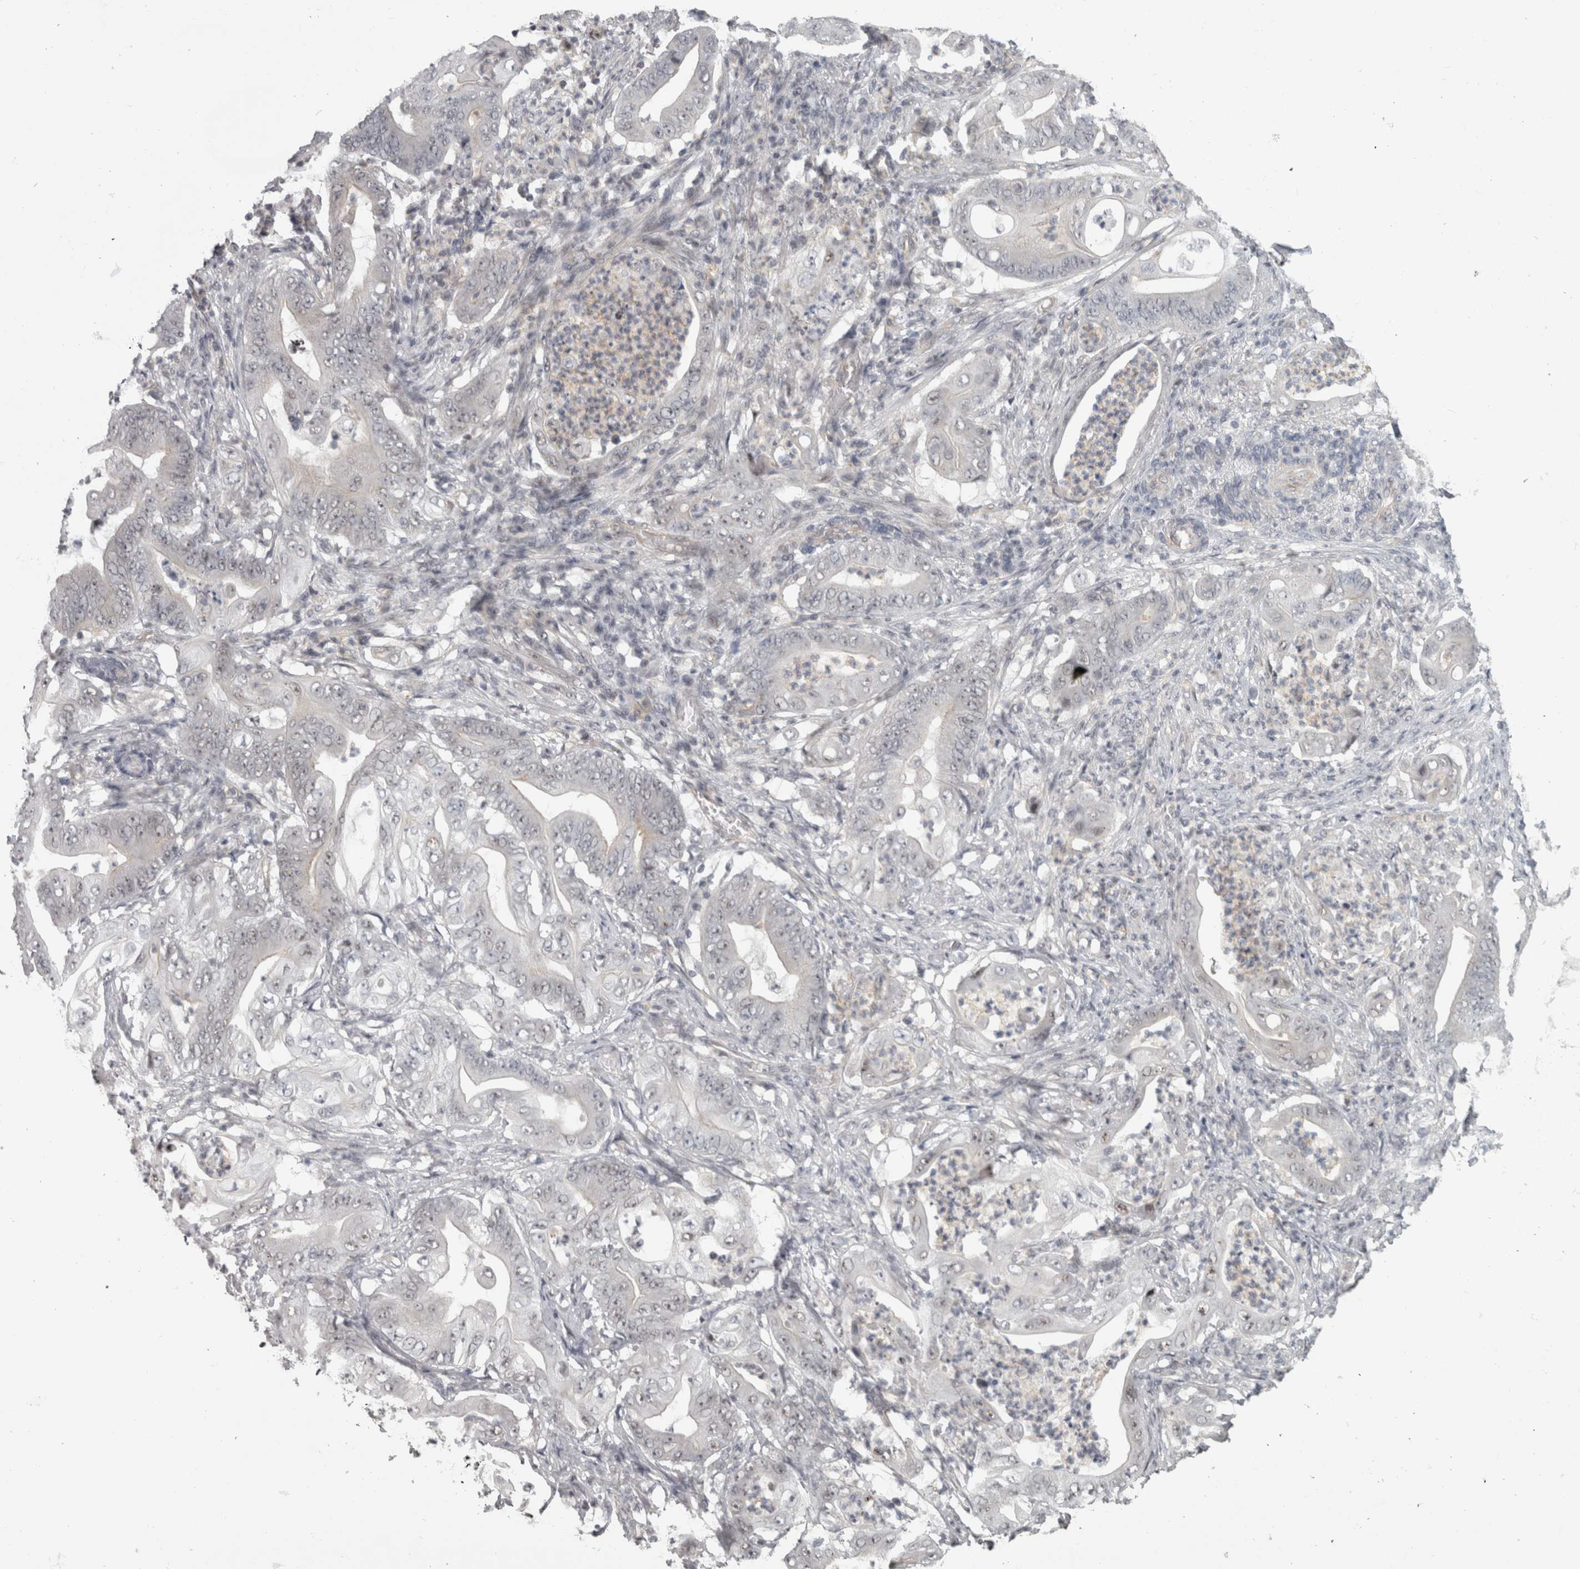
{"staining": {"intensity": "negative", "quantity": "none", "location": "none"}, "tissue": "stomach cancer", "cell_type": "Tumor cells", "image_type": "cancer", "snomed": [{"axis": "morphology", "description": "Adenocarcinoma, NOS"}, {"axis": "topography", "description": "Stomach"}], "caption": "There is no significant expression in tumor cells of stomach cancer.", "gene": "PPP1R12B", "patient": {"sex": "female", "age": 73}}